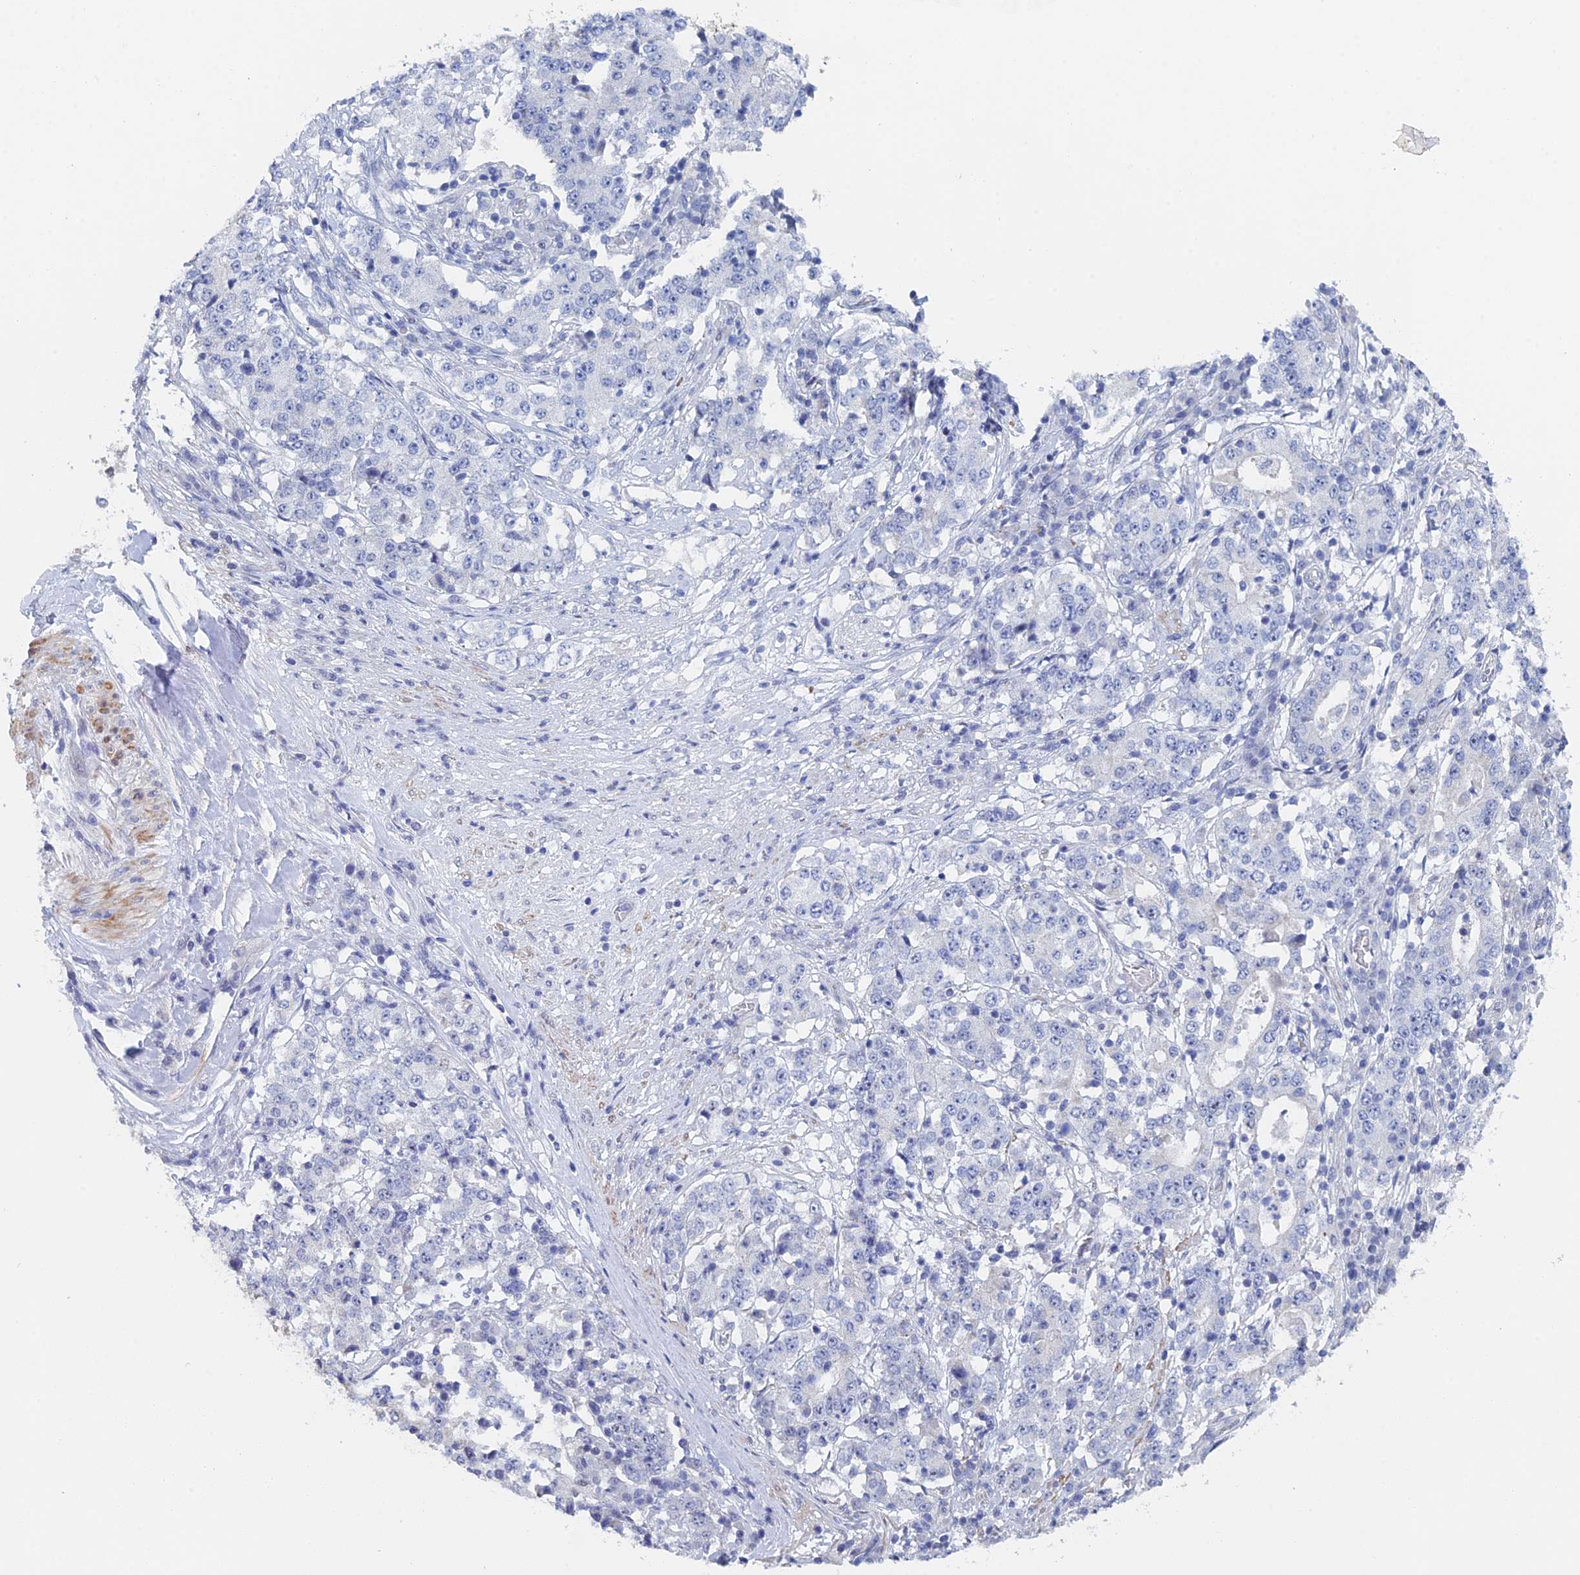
{"staining": {"intensity": "negative", "quantity": "none", "location": "none"}, "tissue": "stomach cancer", "cell_type": "Tumor cells", "image_type": "cancer", "snomed": [{"axis": "morphology", "description": "Adenocarcinoma, NOS"}, {"axis": "topography", "description": "Stomach"}], "caption": "Human stomach cancer stained for a protein using IHC demonstrates no expression in tumor cells.", "gene": "GMNC", "patient": {"sex": "male", "age": 59}}